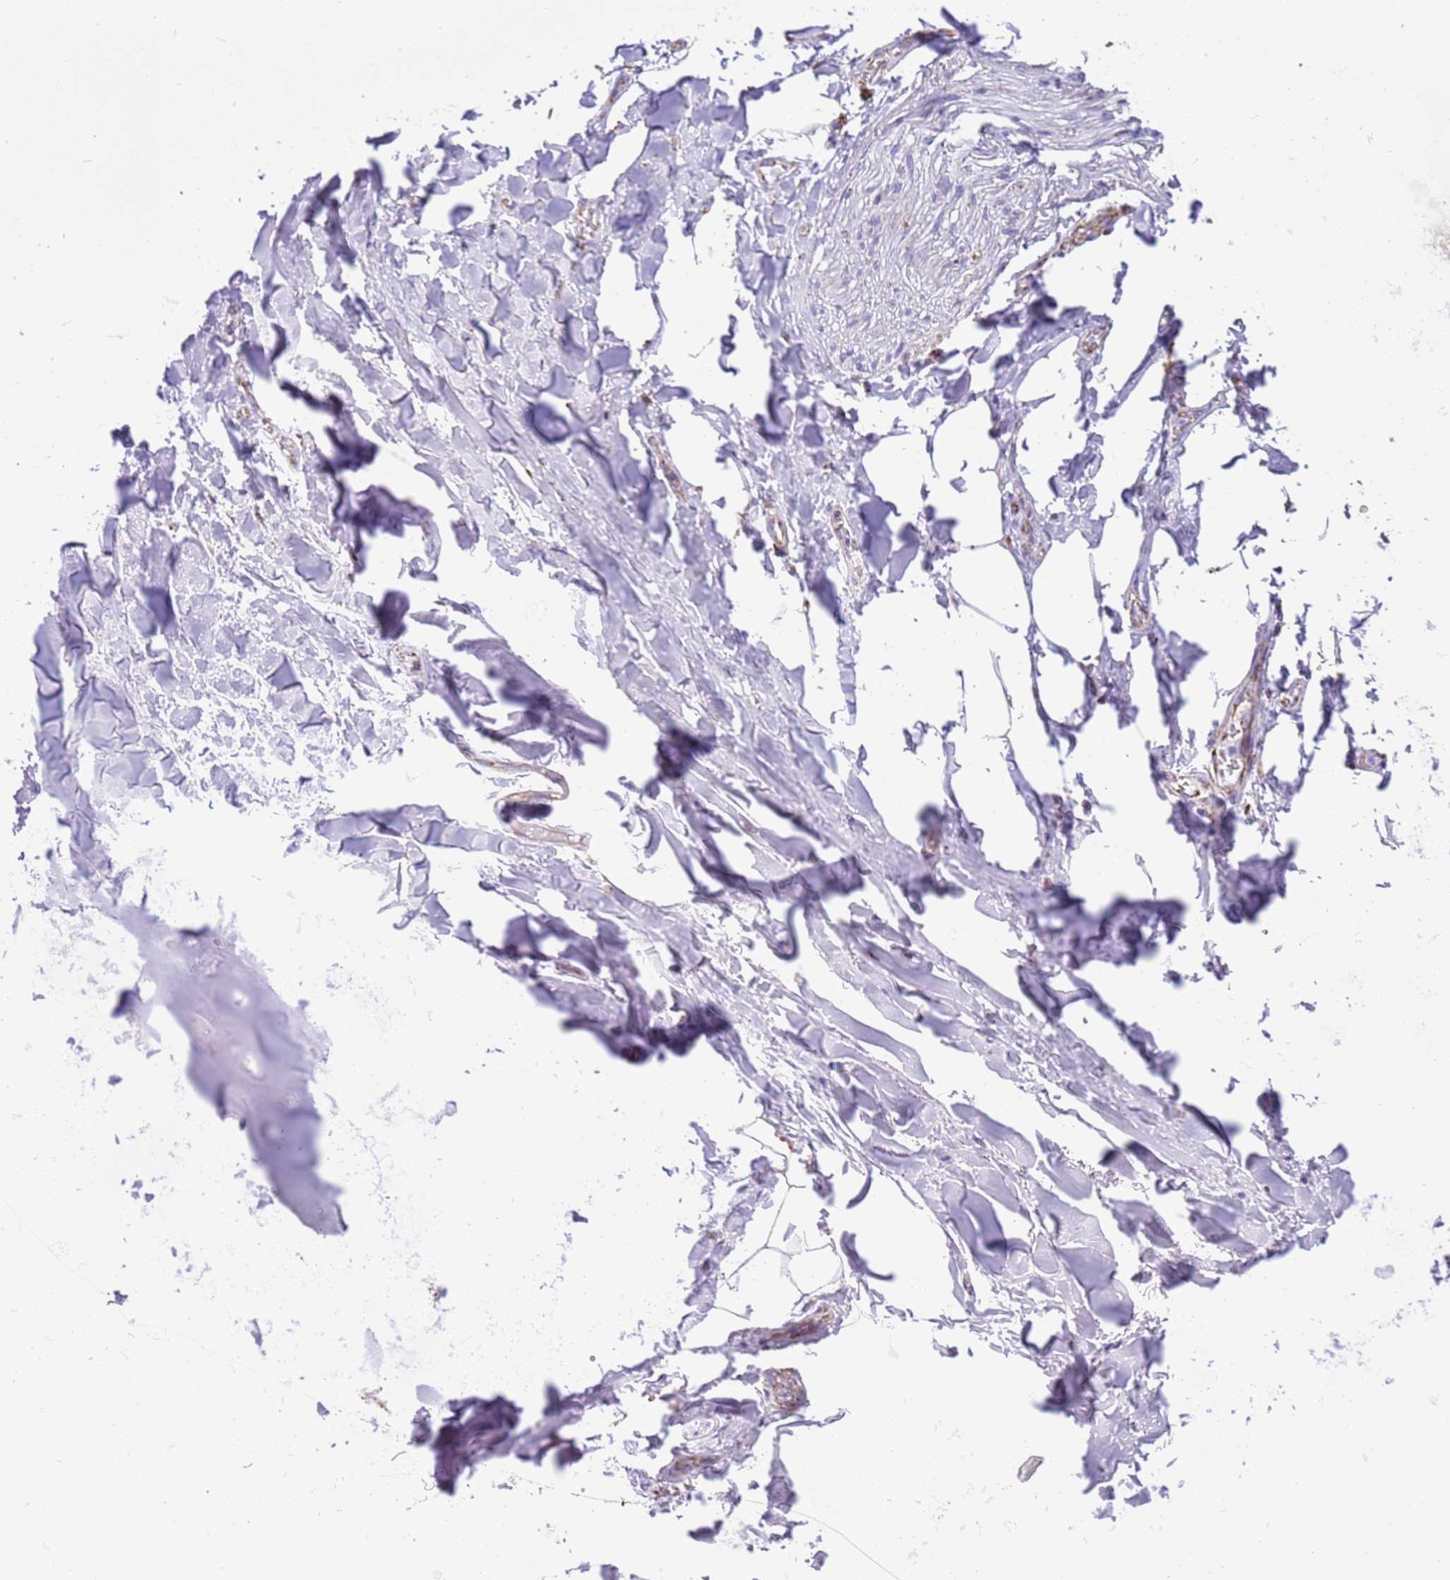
{"staining": {"intensity": "negative", "quantity": "none", "location": "none"}, "tissue": "adipose tissue", "cell_type": "Adipocytes", "image_type": "normal", "snomed": [{"axis": "morphology", "description": "Normal tissue, NOS"}, {"axis": "topography", "description": "Lymph node"}, {"axis": "topography", "description": "Cartilage tissue"}, {"axis": "topography", "description": "Bronchus"}], "caption": "Adipocytes show no significant protein positivity in benign adipose tissue. (DAB immunohistochemistry, high magnification).", "gene": "SUCLG2", "patient": {"sex": "male", "age": 63}}